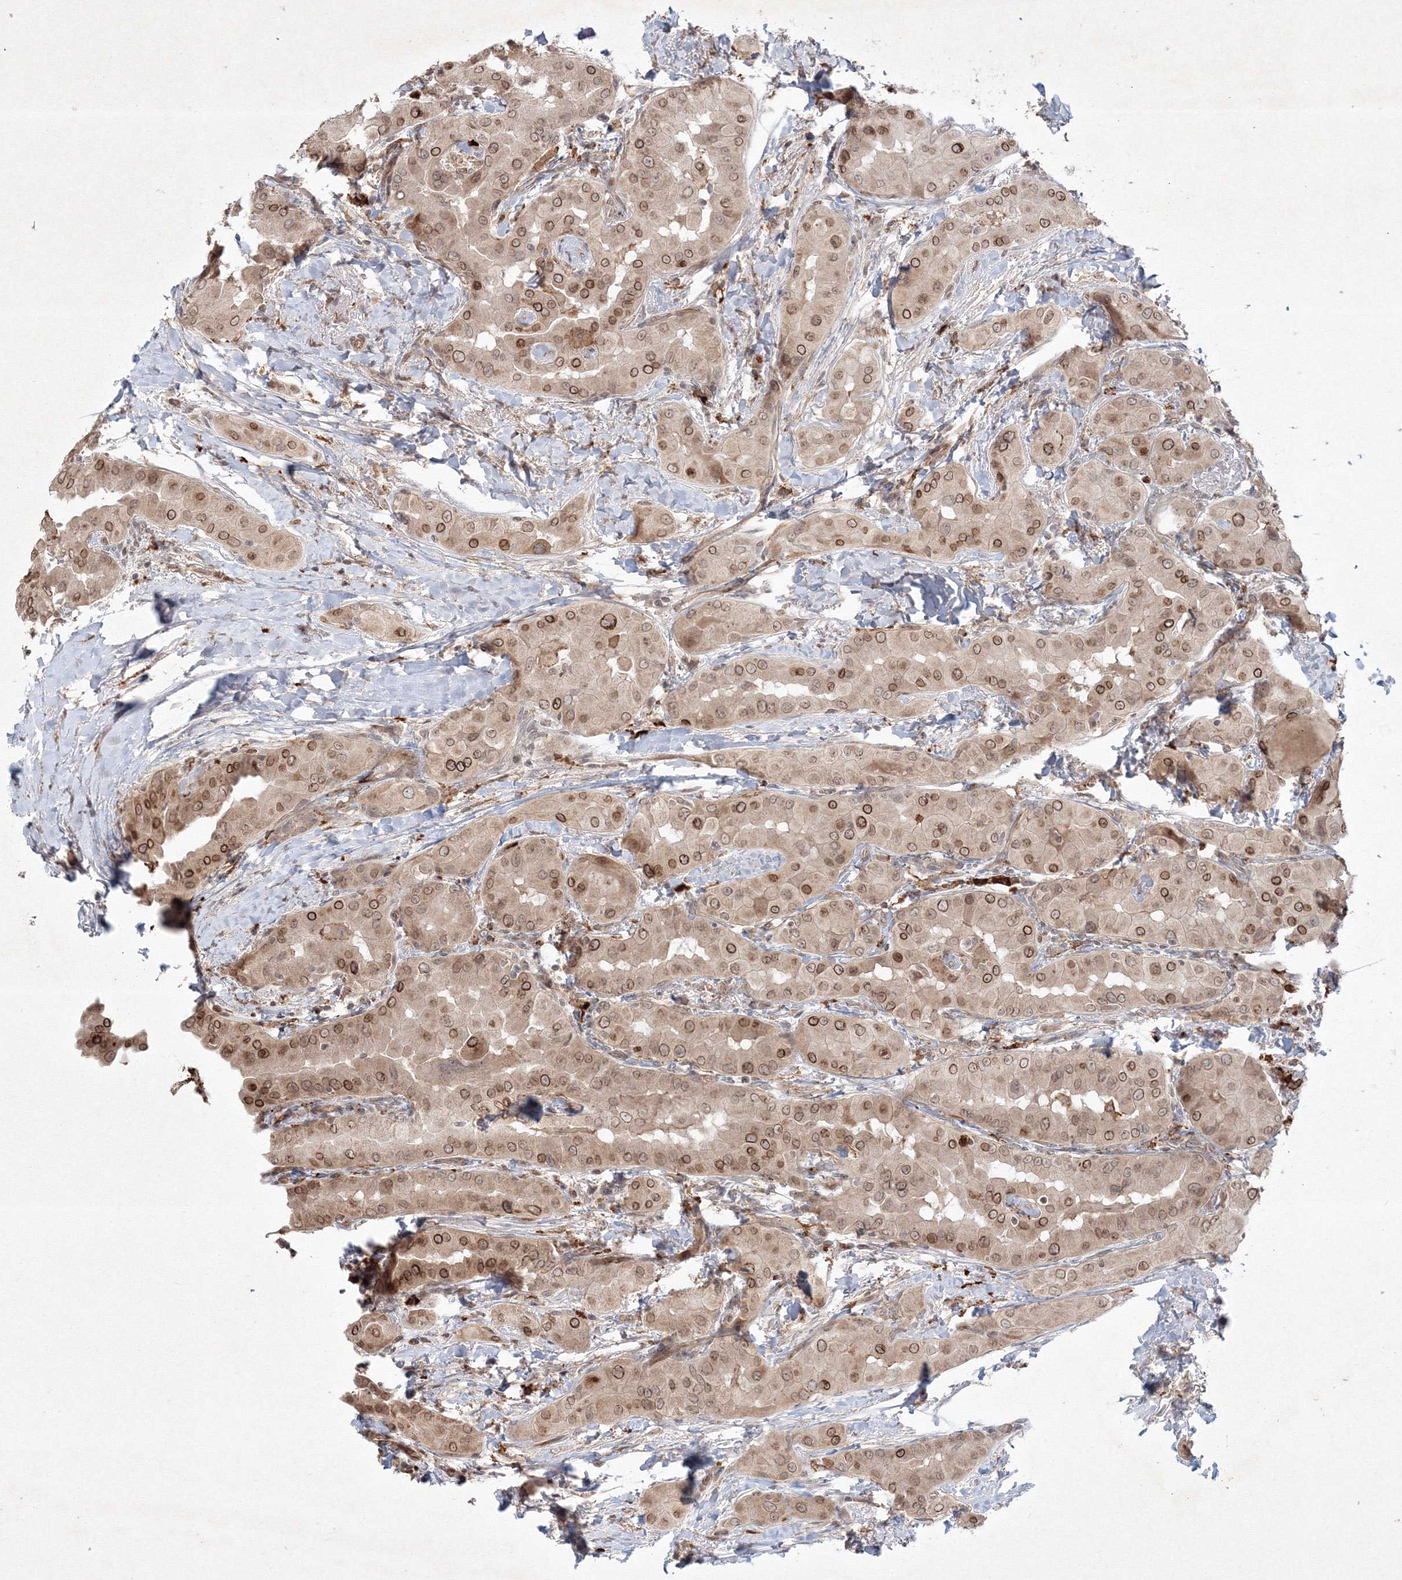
{"staining": {"intensity": "moderate", "quantity": ">75%", "location": "cytoplasmic/membranous,nuclear"}, "tissue": "thyroid cancer", "cell_type": "Tumor cells", "image_type": "cancer", "snomed": [{"axis": "morphology", "description": "Papillary adenocarcinoma, NOS"}, {"axis": "topography", "description": "Thyroid gland"}], "caption": "Moderate cytoplasmic/membranous and nuclear protein staining is seen in approximately >75% of tumor cells in thyroid papillary adenocarcinoma.", "gene": "KIF20A", "patient": {"sex": "male", "age": 33}}